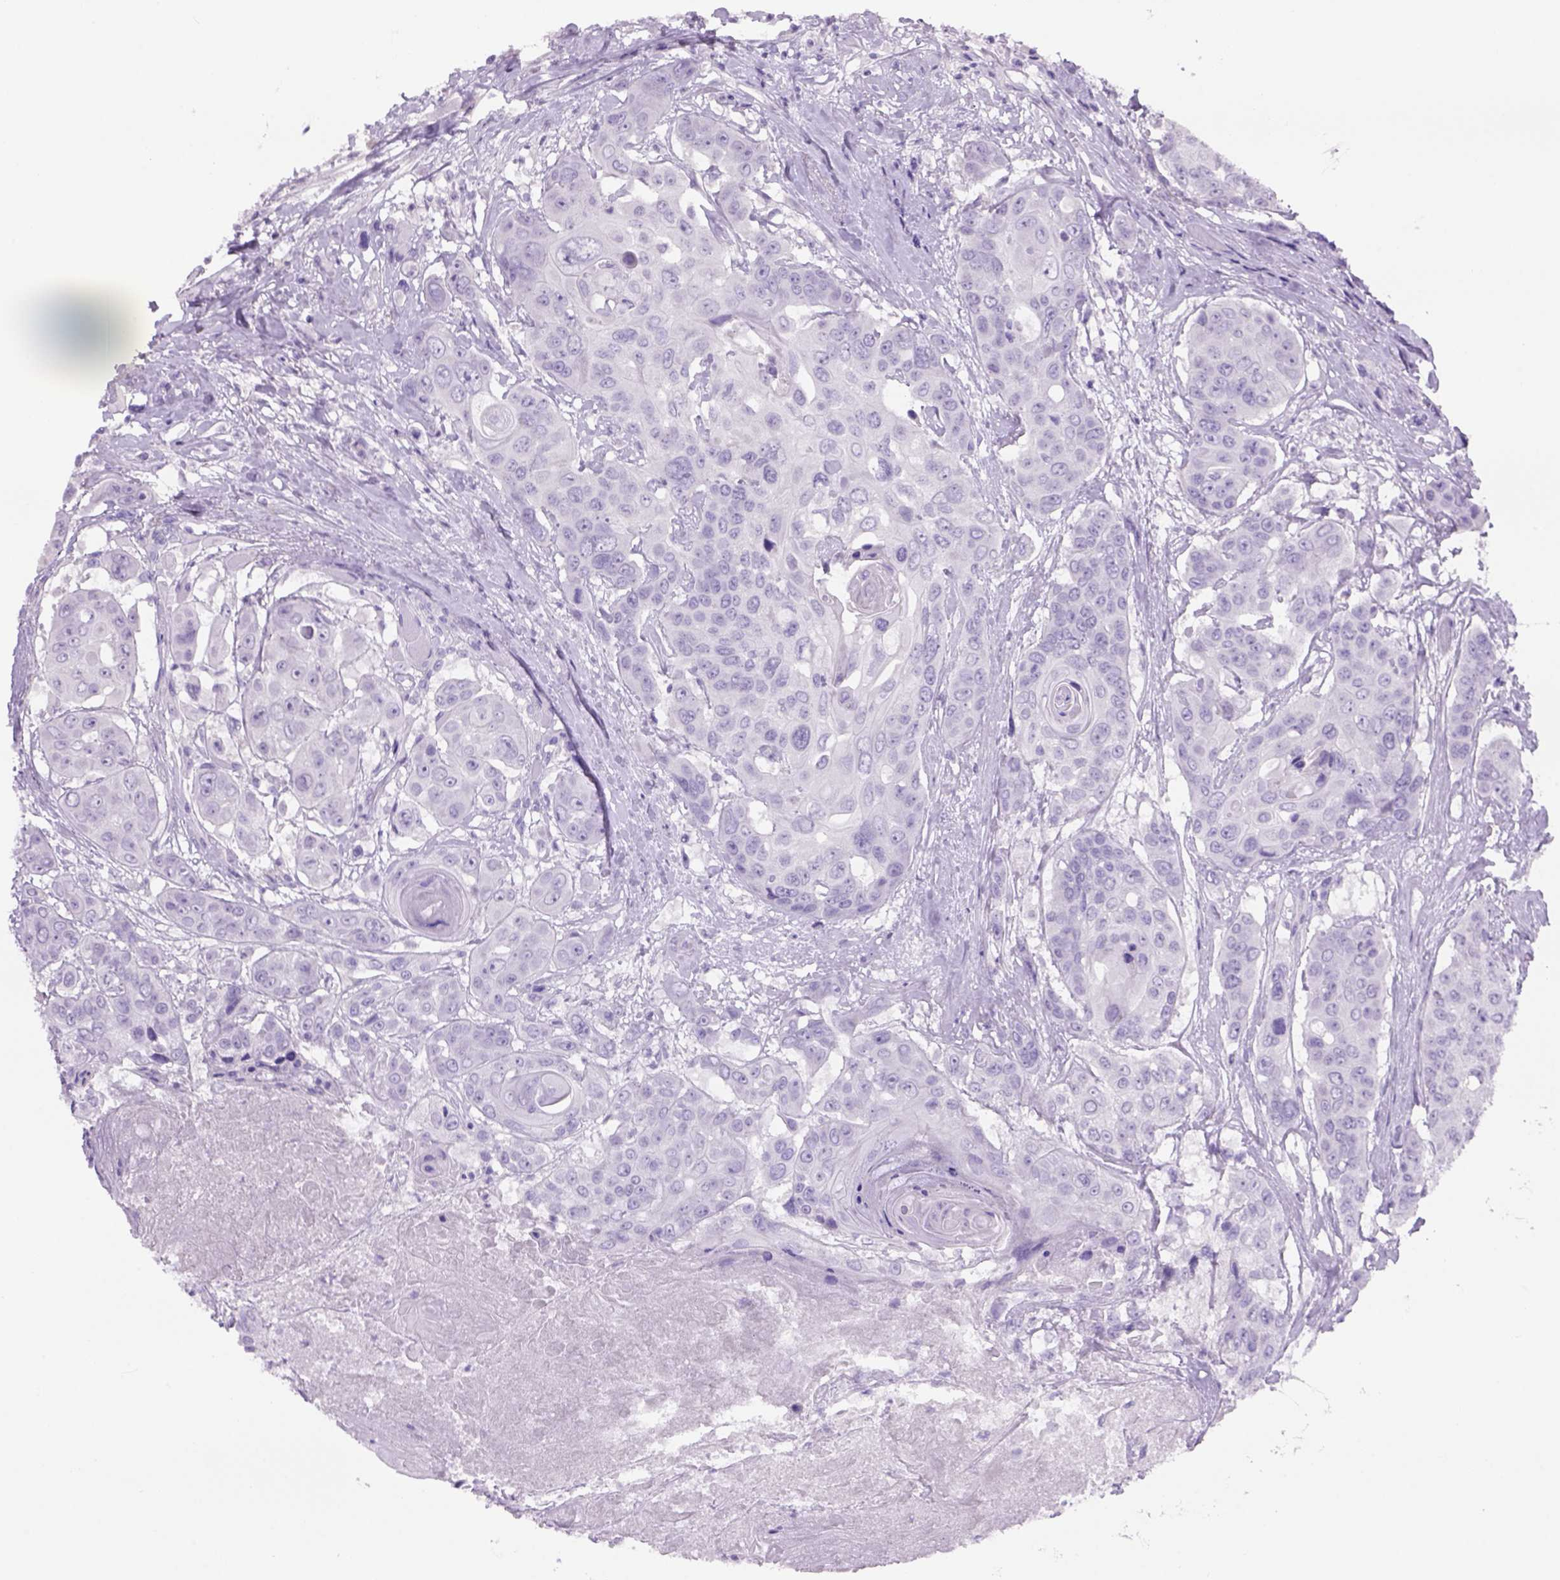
{"staining": {"intensity": "negative", "quantity": "none", "location": "none"}, "tissue": "head and neck cancer", "cell_type": "Tumor cells", "image_type": "cancer", "snomed": [{"axis": "morphology", "description": "Squamous cell carcinoma, NOS"}, {"axis": "topography", "description": "Oral tissue"}, {"axis": "topography", "description": "Head-Neck"}], "caption": "This is an IHC histopathology image of head and neck cancer (squamous cell carcinoma). There is no expression in tumor cells.", "gene": "TENM4", "patient": {"sex": "male", "age": 56}}